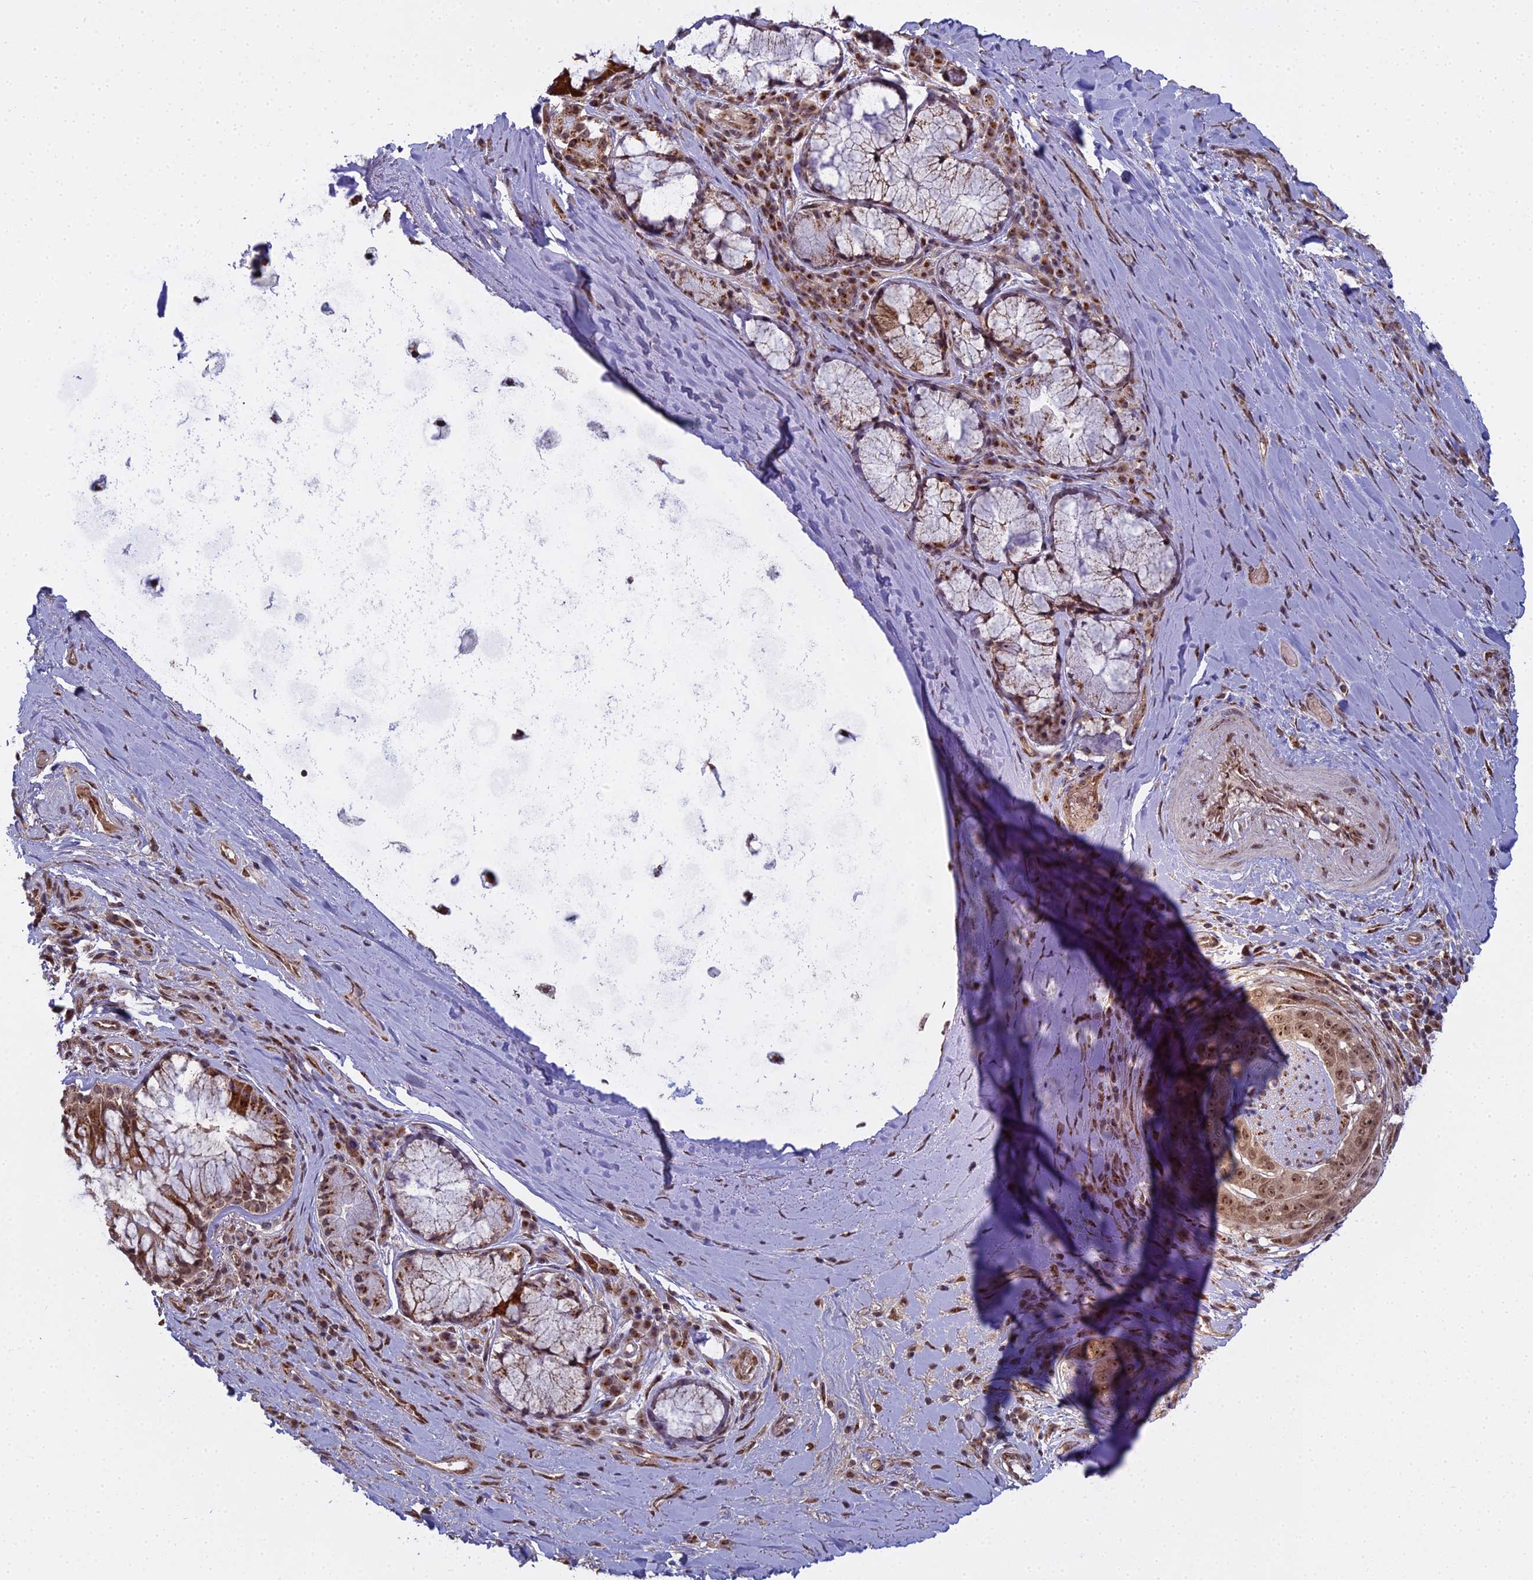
{"staining": {"intensity": "negative", "quantity": "none", "location": "none"}, "tissue": "adipose tissue", "cell_type": "Adipocytes", "image_type": "normal", "snomed": [{"axis": "morphology", "description": "Normal tissue, NOS"}, {"axis": "morphology", "description": "Squamous cell carcinoma, NOS"}, {"axis": "topography", "description": "Bronchus"}, {"axis": "topography", "description": "Lung"}], "caption": "IHC histopathology image of normal adipose tissue: human adipose tissue stained with DAB (3,3'-diaminobenzidine) reveals no significant protein staining in adipocytes. Brightfield microscopy of immunohistochemistry (IHC) stained with DAB (3,3'-diaminobenzidine) (brown) and hematoxylin (blue), captured at high magnification.", "gene": "MEOX1", "patient": {"sex": "male", "age": 64}}